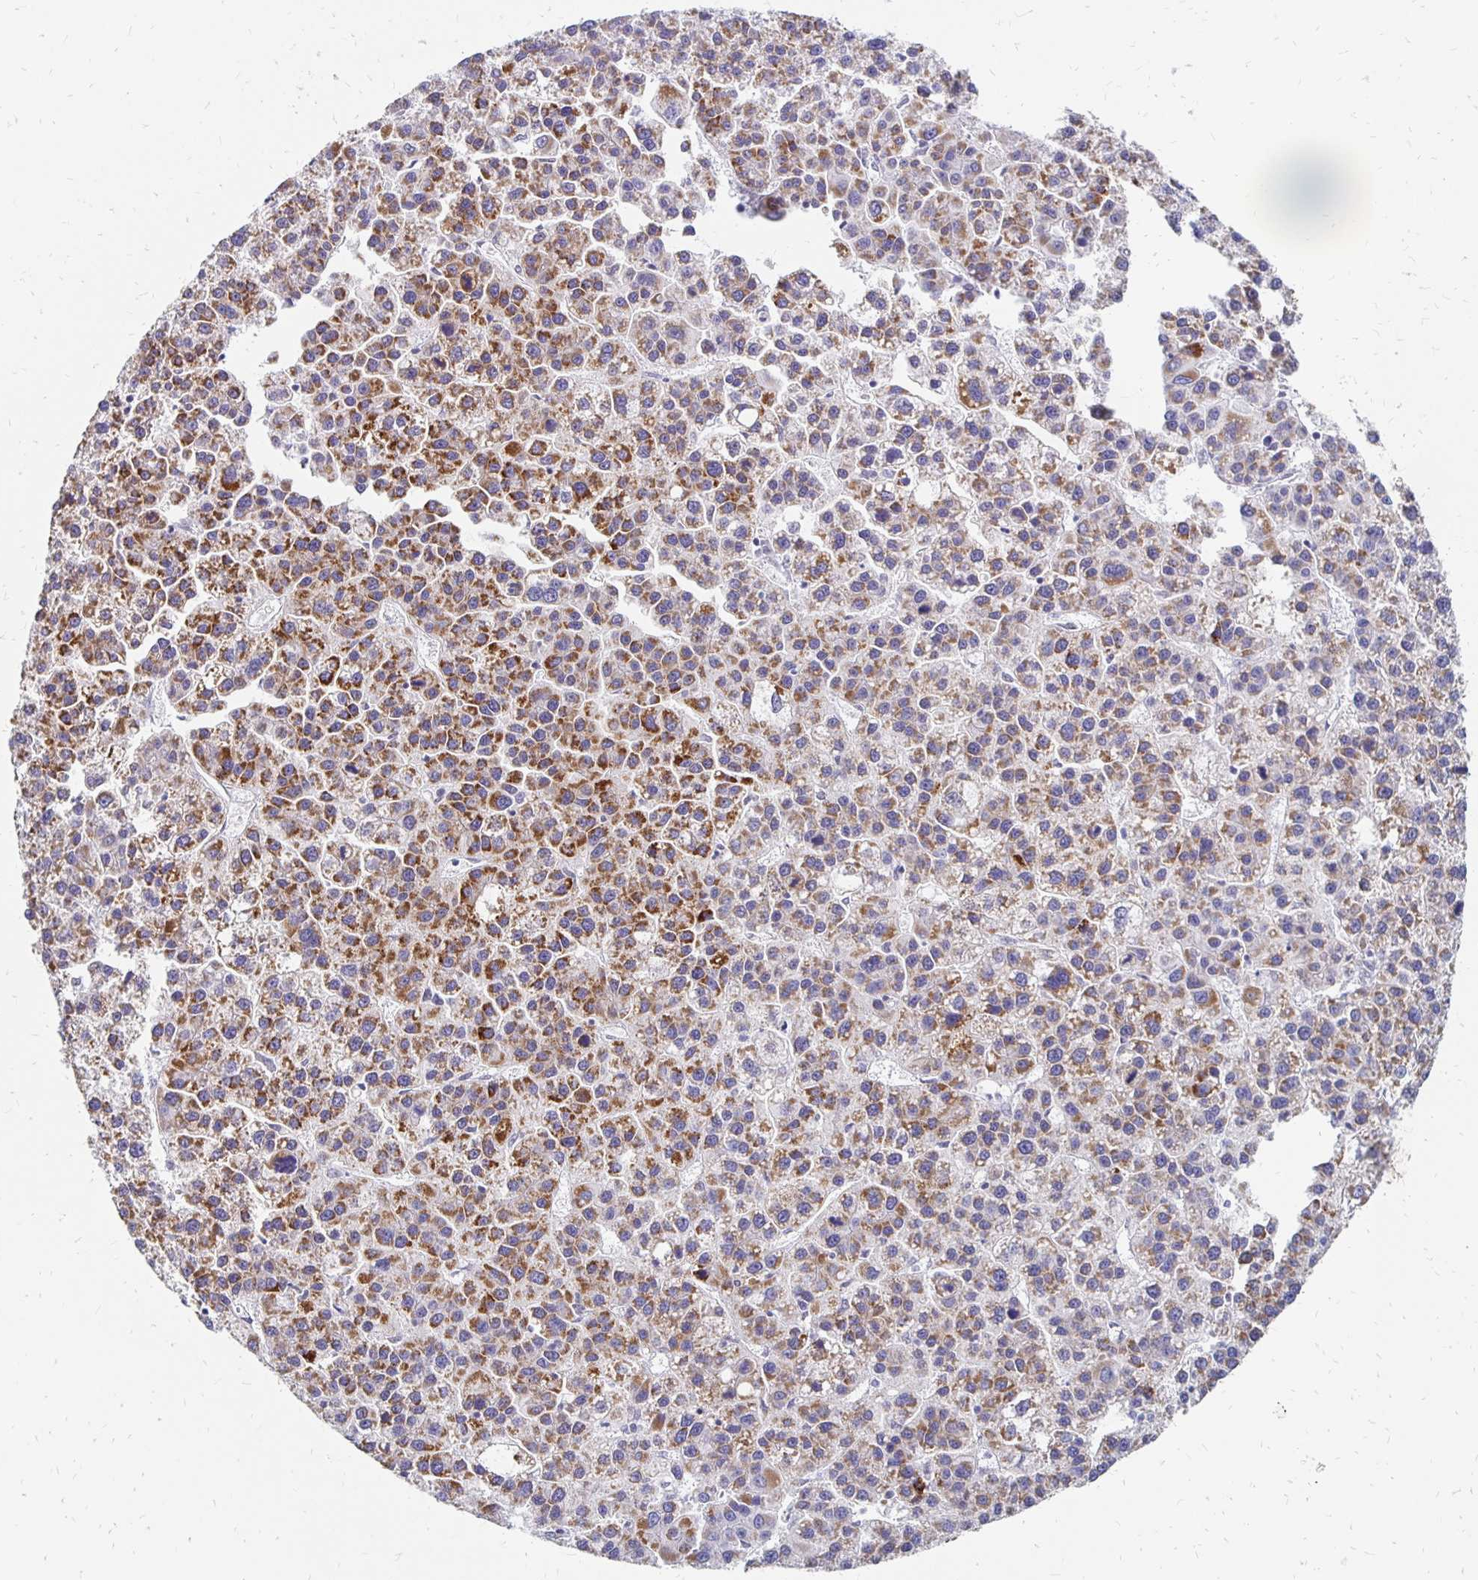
{"staining": {"intensity": "strong", "quantity": ">75%", "location": "cytoplasmic/membranous"}, "tissue": "liver cancer", "cell_type": "Tumor cells", "image_type": "cancer", "snomed": [{"axis": "morphology", "description": "Carcinoma, Hepatocellular, NOS"}, {"axis": "topography", "description": "Liver"}], "caption": "Human hepatocellular carcinoma (liver) stained with a brown dye displays strong cytoplasmic/membranous positive staining in approximately >75% of tumor cells.", "gene": "ATOSB", "patient": {"sex": "female", "age": 58}}